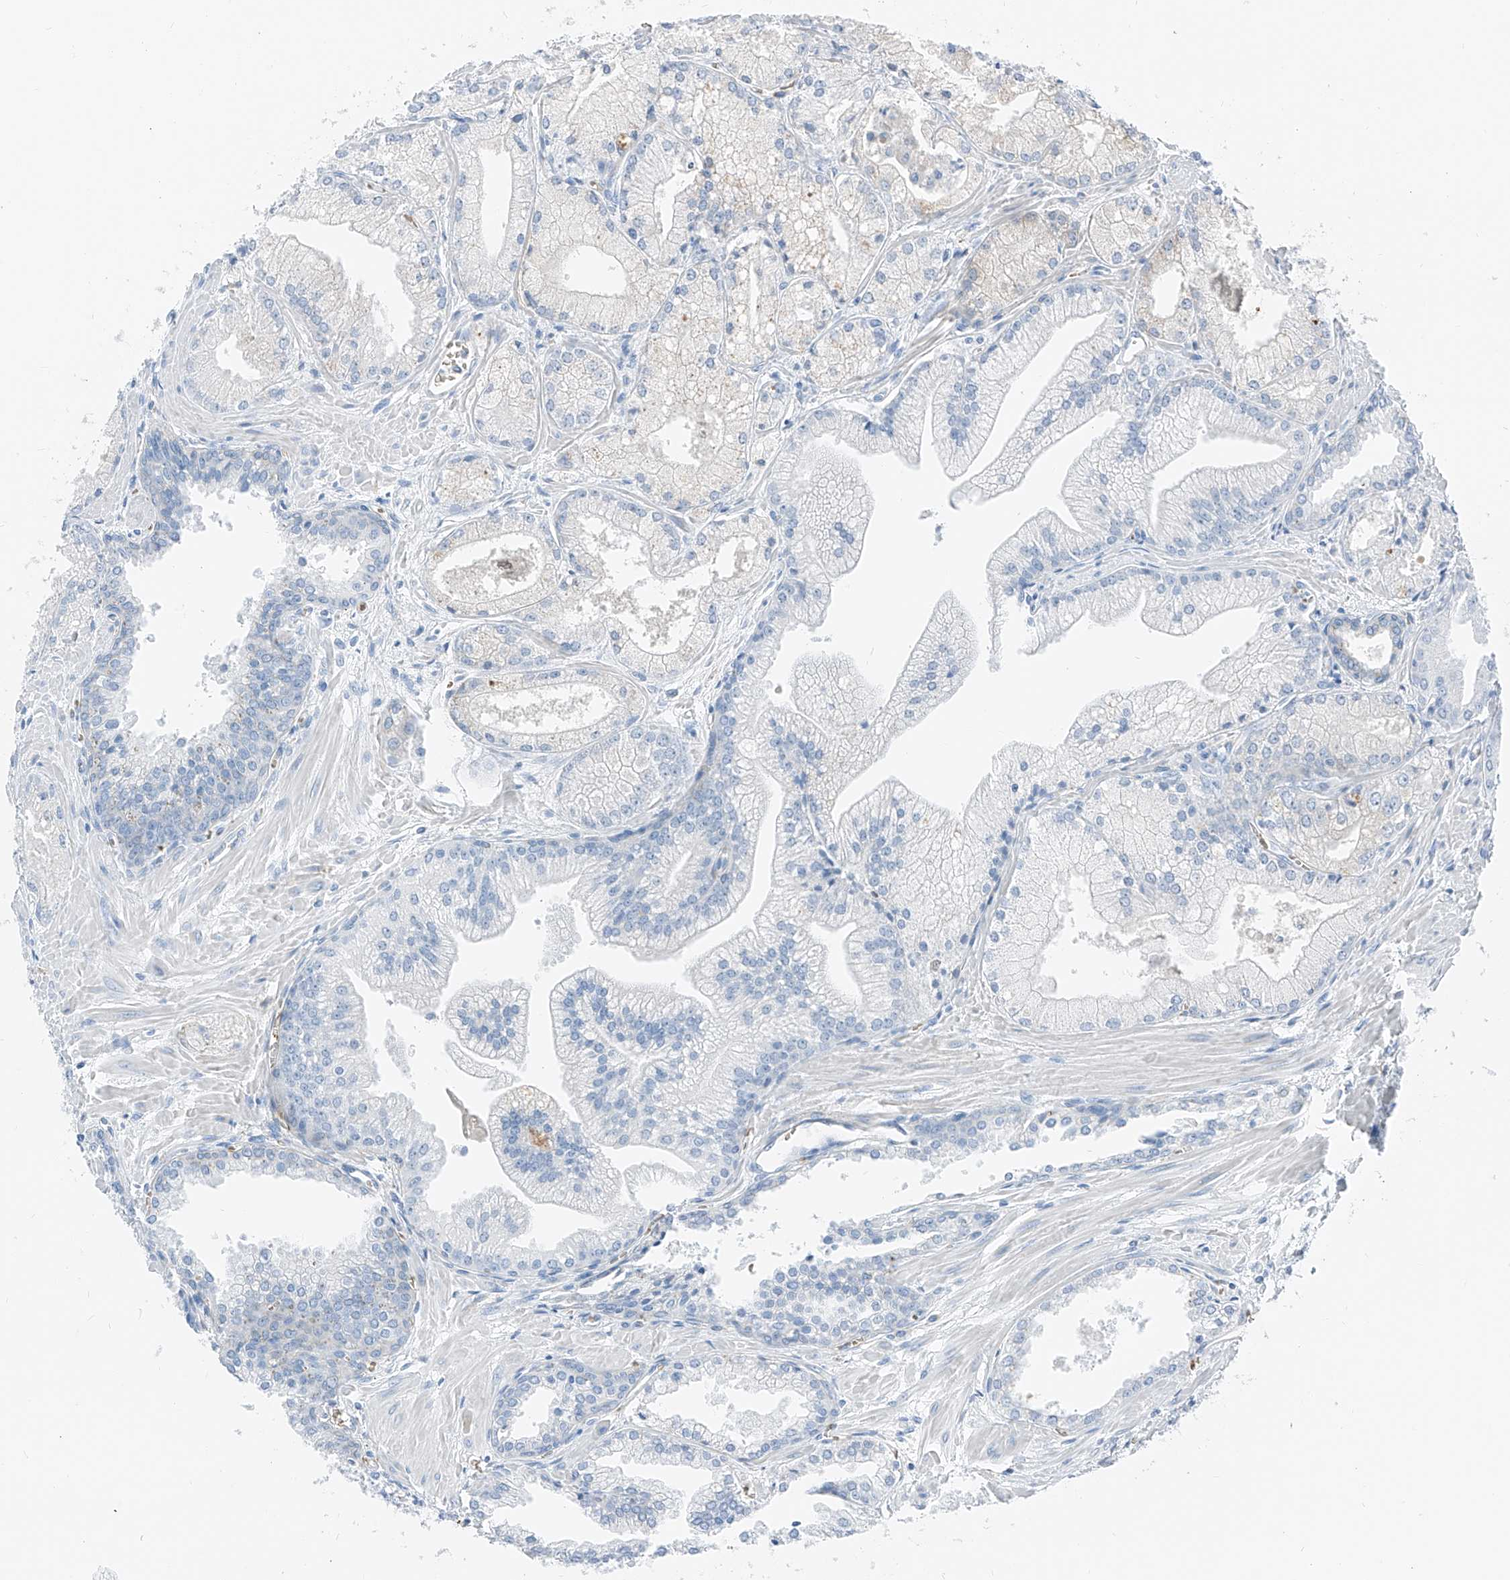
{"staining": {"intensity": "negative", "quantity": "none", "location": "none"}, "tissue": "prostate cancer", "cell_type": "Tumor cells", "image_type": "cancer", "snomed": [{"axis": "morphology", "description": "Adenocarcinoma, Low grade"}, {"axis": "topography", "description": "Prostate"}], "caption": "Tumor cells are negative for brown protein staining in prostate cancer (adenocarcinoma (low-grade)).", "gene": "PRSS23", "patient": {"sex": "male", "age": 67}}